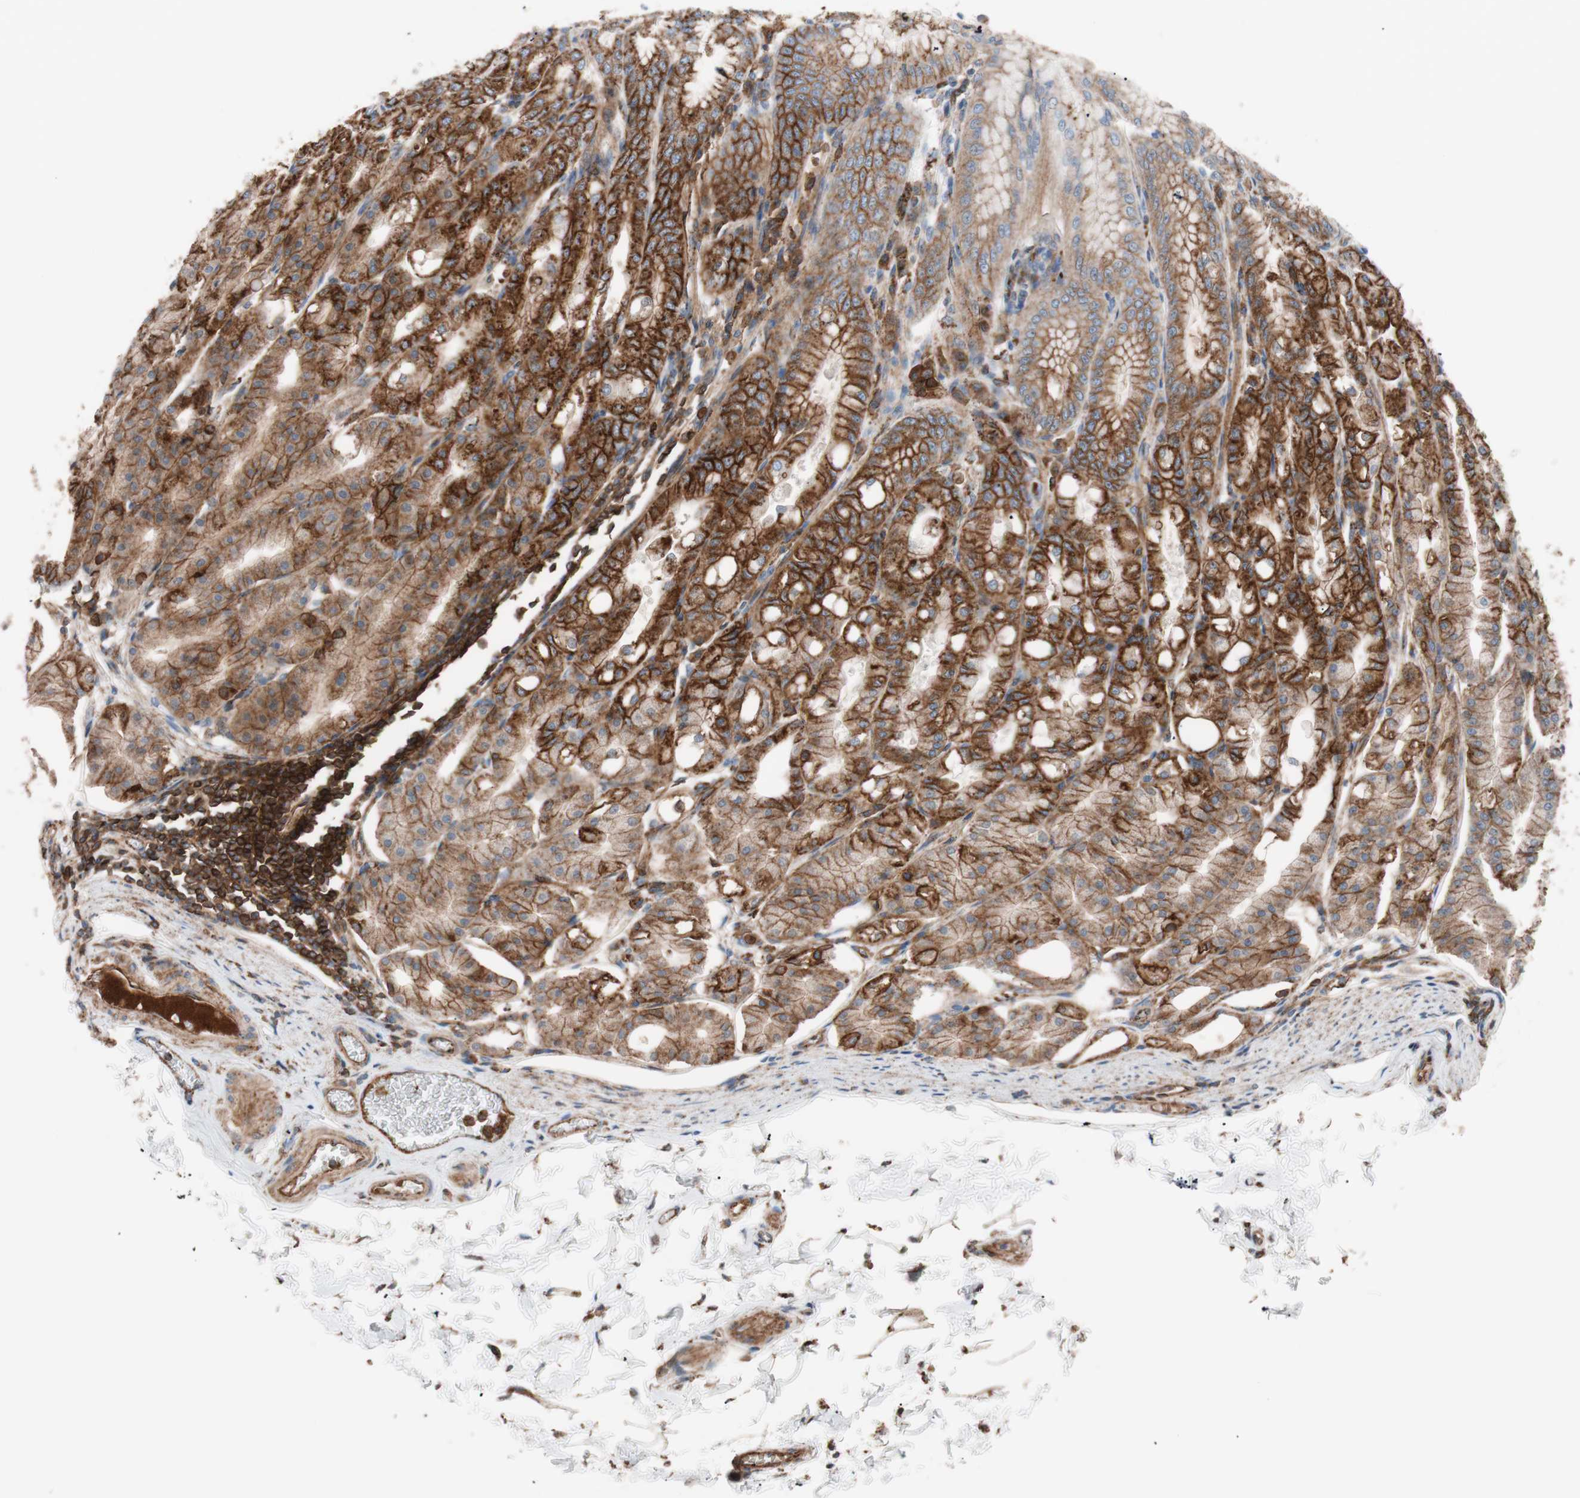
{"staining": {"intensity": "strong", "quantity": ">75%", "location": "cytoplasmic/membranous"}, "tissue": "stomach", "cell_type": "Glandular cells", "image_type": "normal", "snomed": [{"axis": "morphology", "description": "Normal tissue, NOS"}, {"axis": "topography", "description": "Stomach, lower"}], "caption": "Glandular cells reveal strong cytoplasmic/membranous positivity in about >75% of cells in benign stomach.", "gene": "FLOT2", "patient": {"sex": "male", "age": 71}}